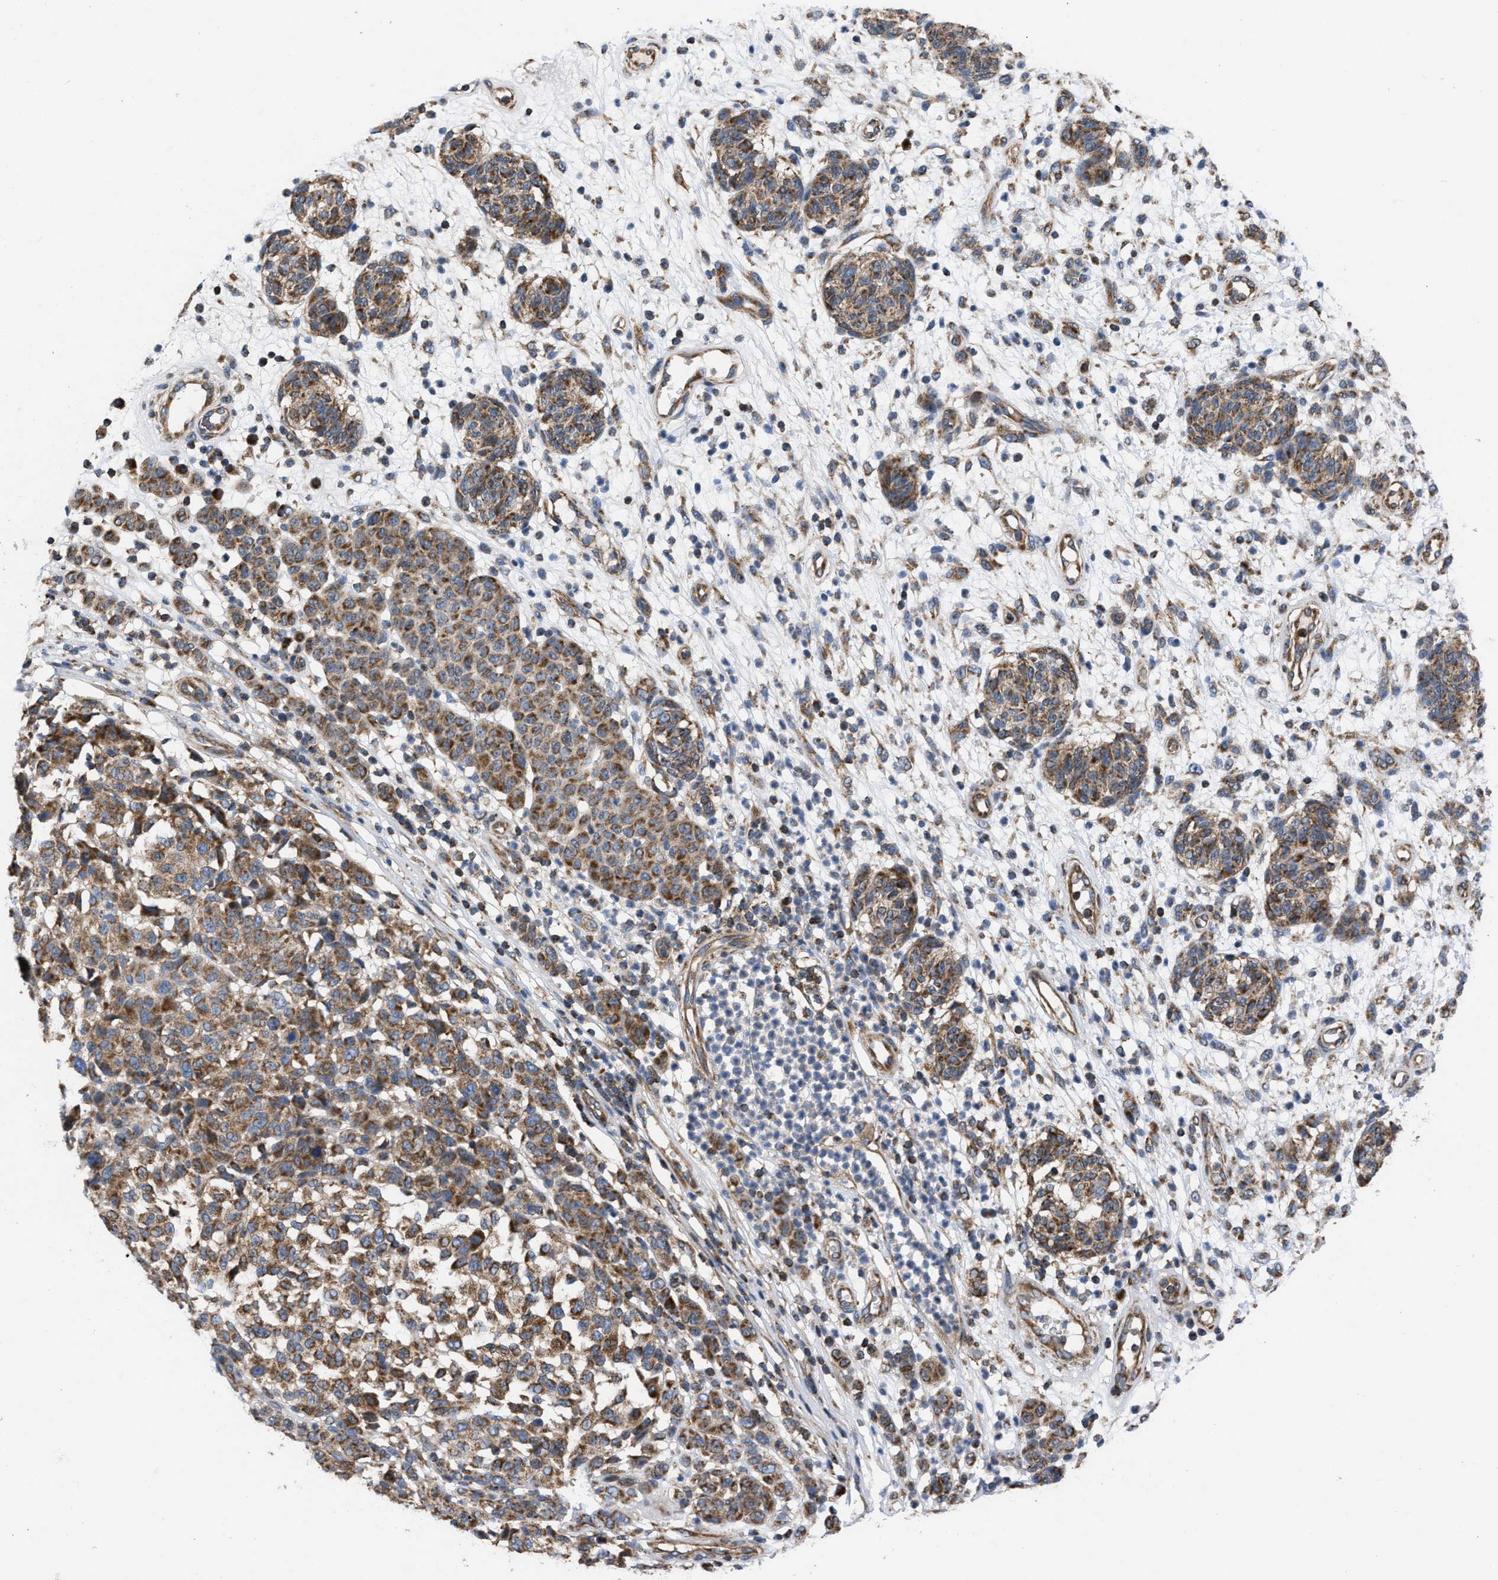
{"staining": {"intensity": "moderate", "quantity": ">75%", "location": "cytoplasmic/membranous"}, "tissue": "melanoma", "cell_type": "Tumor cells", "image_type": "cancer", "snomed": [{"axis": "morphology", "description": "Malignant melanoma, NOS"}, {"axis": "topography", "description": "Skin"}], "caption": "Immunohistochemical staining of malignant melanoma exhibits moderate cytoplasmic/membranous protein staining in approximately >75% of tumor cells. (Stains: DAB (3,3'-diaminobenzidine) in brown, nuclei in blue, Microscopy: brightfield microscopy at high magnification).", "gene": "OPTN", "patient": {"sex": "male", "age": 59}}